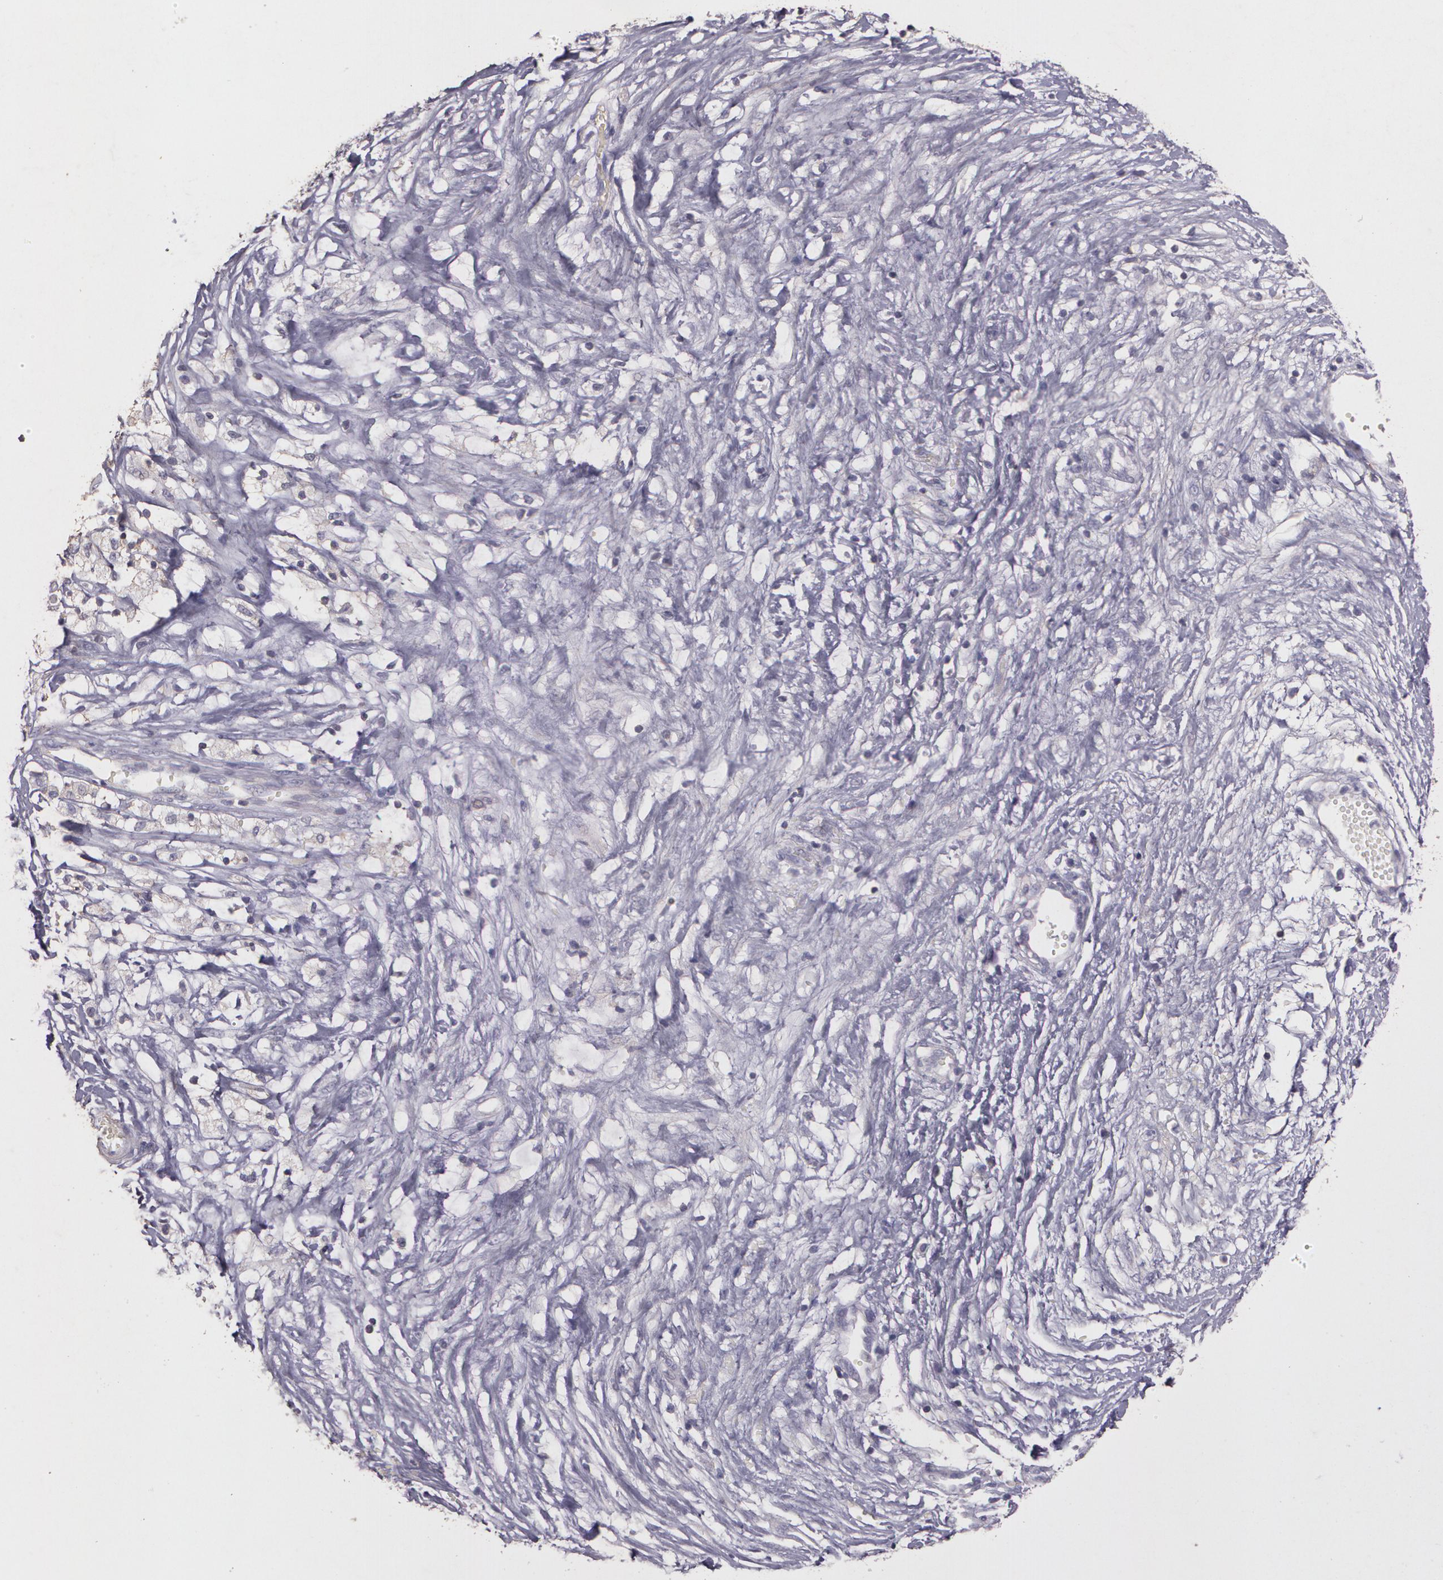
{"staining": {"intensity": "negative", "quantity": "none", "location": "none"}, "tissue": "ovarian cancer", "cell_type": "Tumor cells", "image_type": "cancer", "snomed": [{"axis": "morphology", "description": "Normal tissue, NOS"}, {"axis": "morphology", "description": "Cystadenocarcinoma, serous, NOS"}, {"axis": "topography", "description": "Fallopian tube"}, {"axis": "topography", "description": "Ovary"}], "caption": "Immunohistochemistry image of human serous cystadenocarcinoma (ovarian) stained for a protein (brown), which displays no positivity in tumor cells.", "gene": "TGFBR1", "patient": {"sex": "female", "age": 56}}